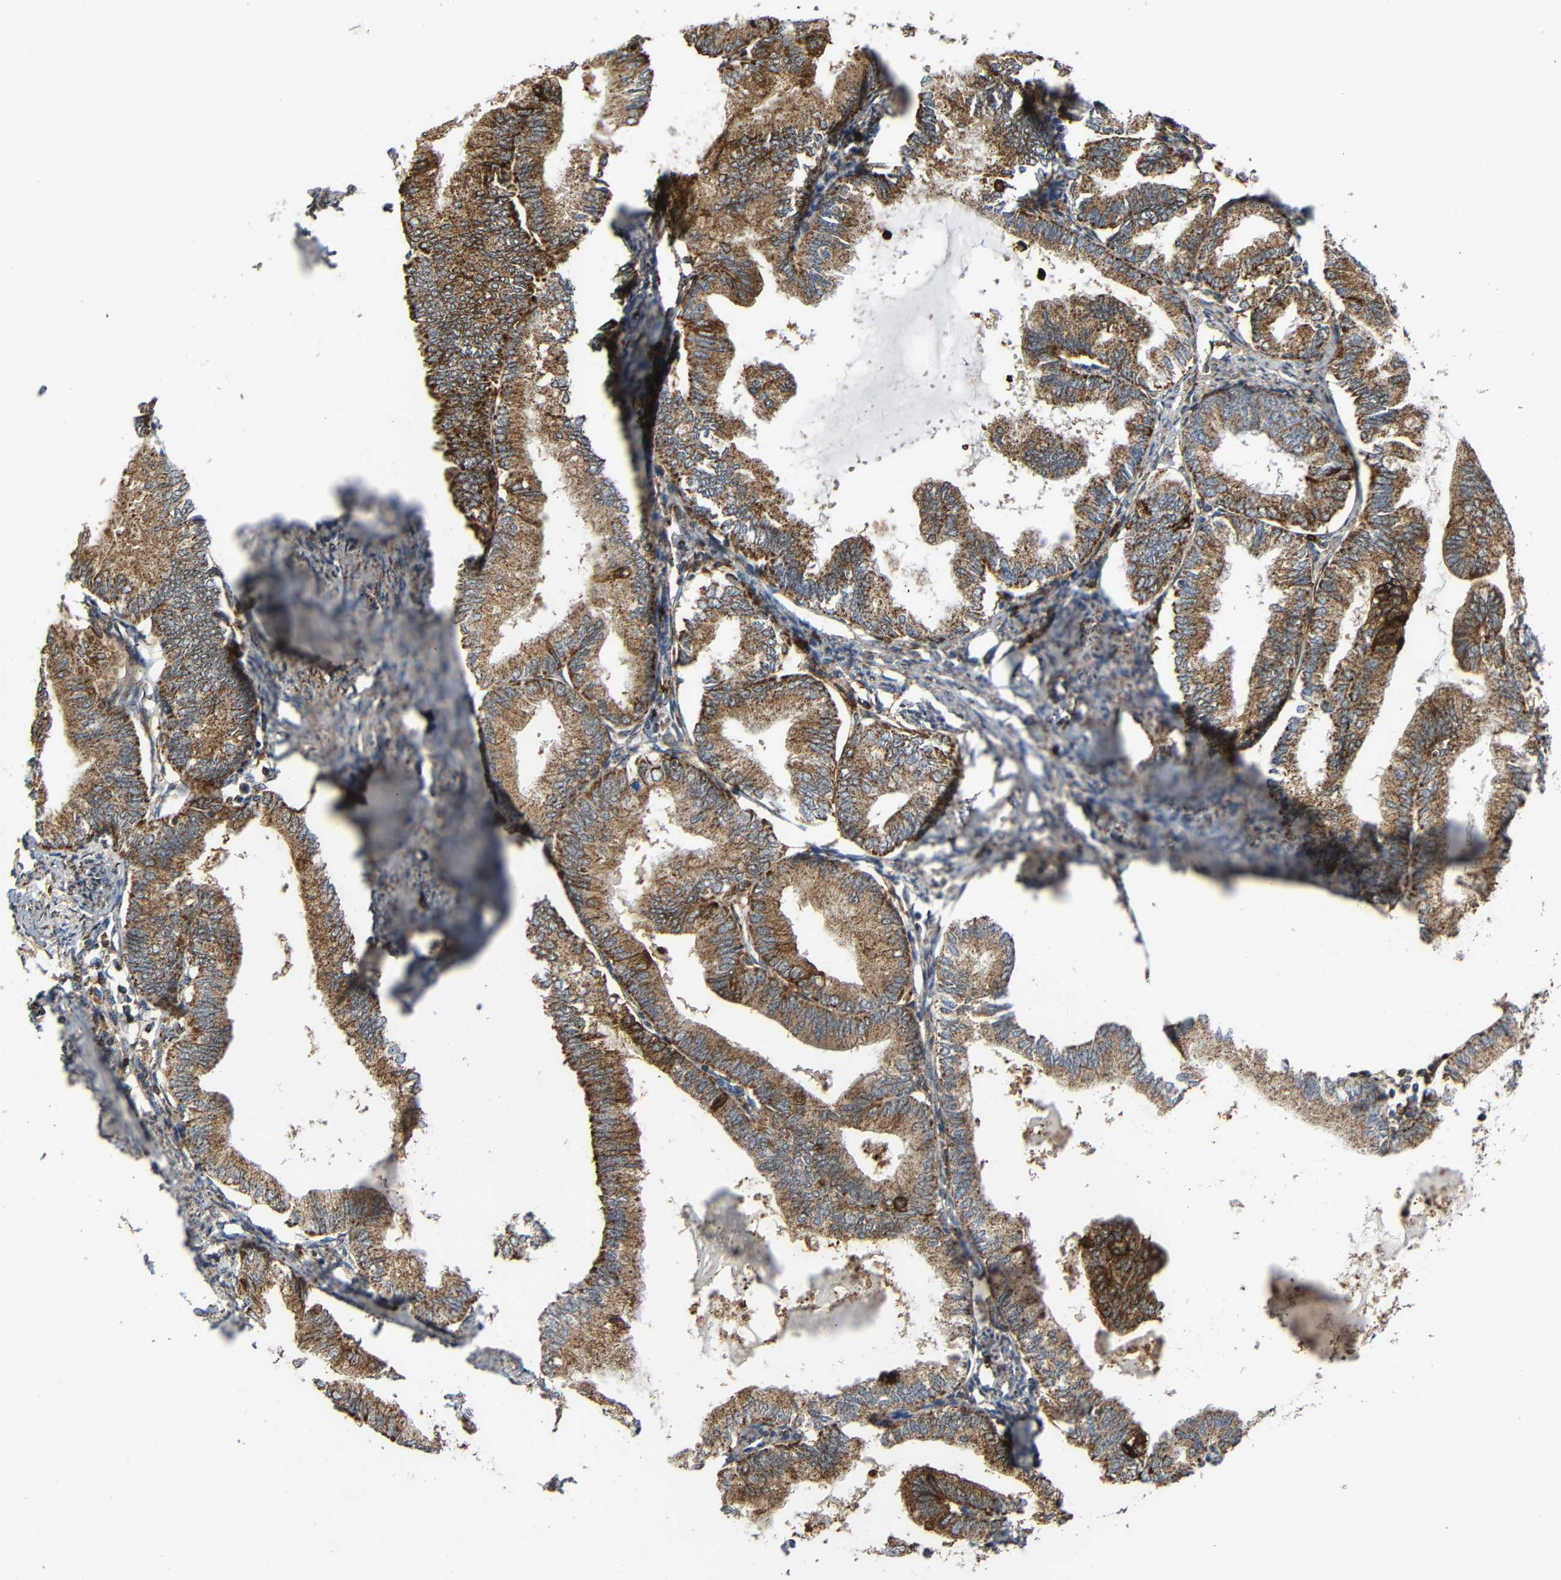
{"staining": {"intensity": "moderate", "quantity": ">75%", "location": "cytoplasmic/membranous"}, "tissue": "endometrial cancer", "cell_type": "Tumor cells", "image_type": "cancer", "snomed": [{"axis": "morphology", "description": "Adenocarcinoma, NOS"}, {"axis": "topography", "description": "Endometrium"}], "caption": "Immunohistochemical staining of adenocarcinoma (endometrial) exhibits medium levels of moderate cytoplasmic/membranous staining in about >75% of tumor cells.", "gene": "C1GALT1", "patient": {"sex": "female", "age": 86}}